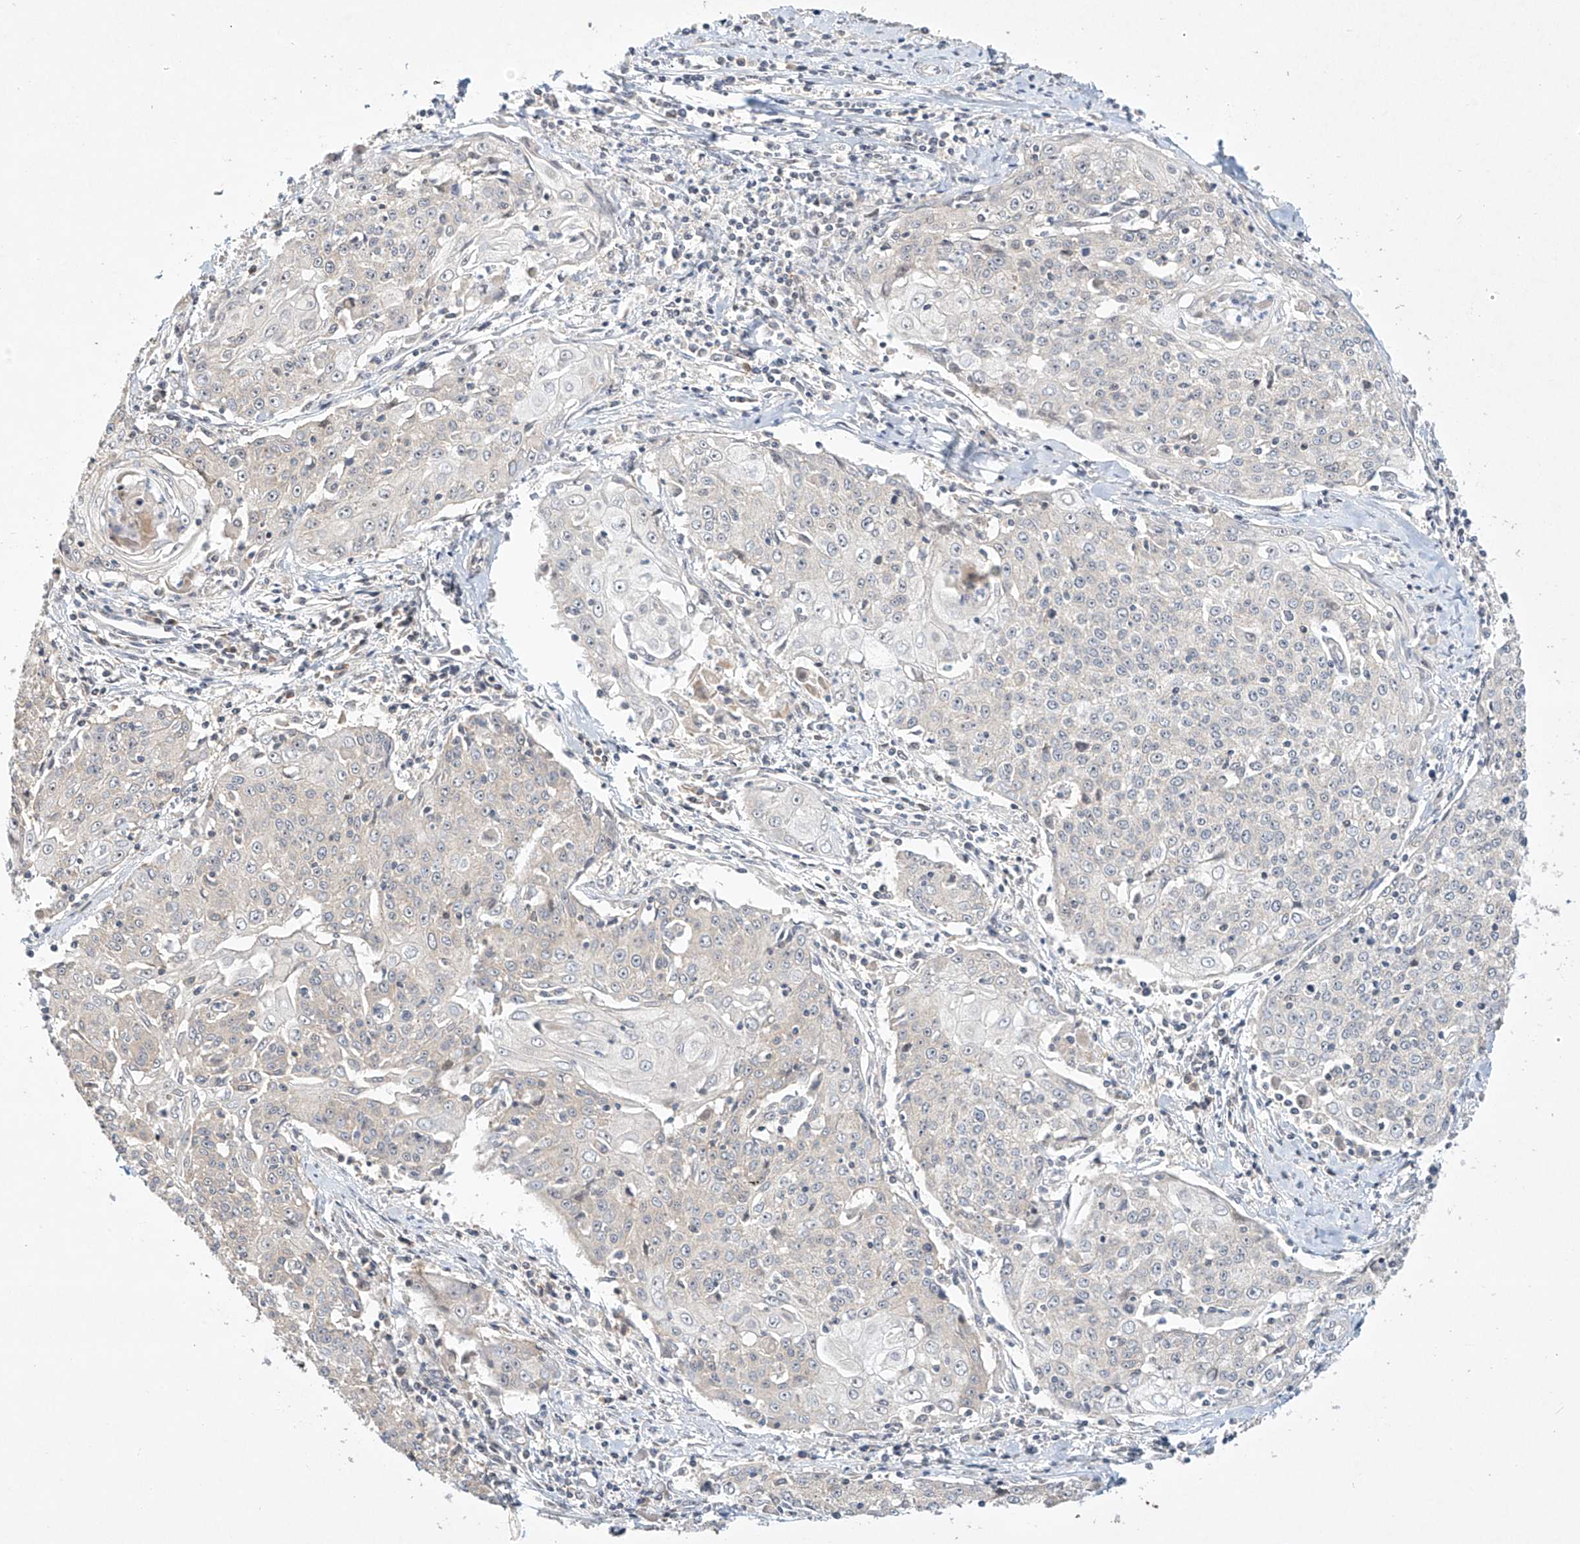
{"staining": {"intensity": "negative", "quantity": "none", "location": "none"}, "tissue": "cervical cancer", "cell_type": "Tumor cells", "image_type": "cancer", "snomed": [{"axis": "morphology", "description": "Squamous cell carcinoma, NOS"}, {"axis": "topography", "description": "Cervix"}], "caption": "Human cervical cancer (squamous cell carcinoma) stained for a protein using immunohistochemistry demonstrates no positivity in tumor cells.", "gene": "TASP1", "patient": {"sex": "female", "age": 48}}